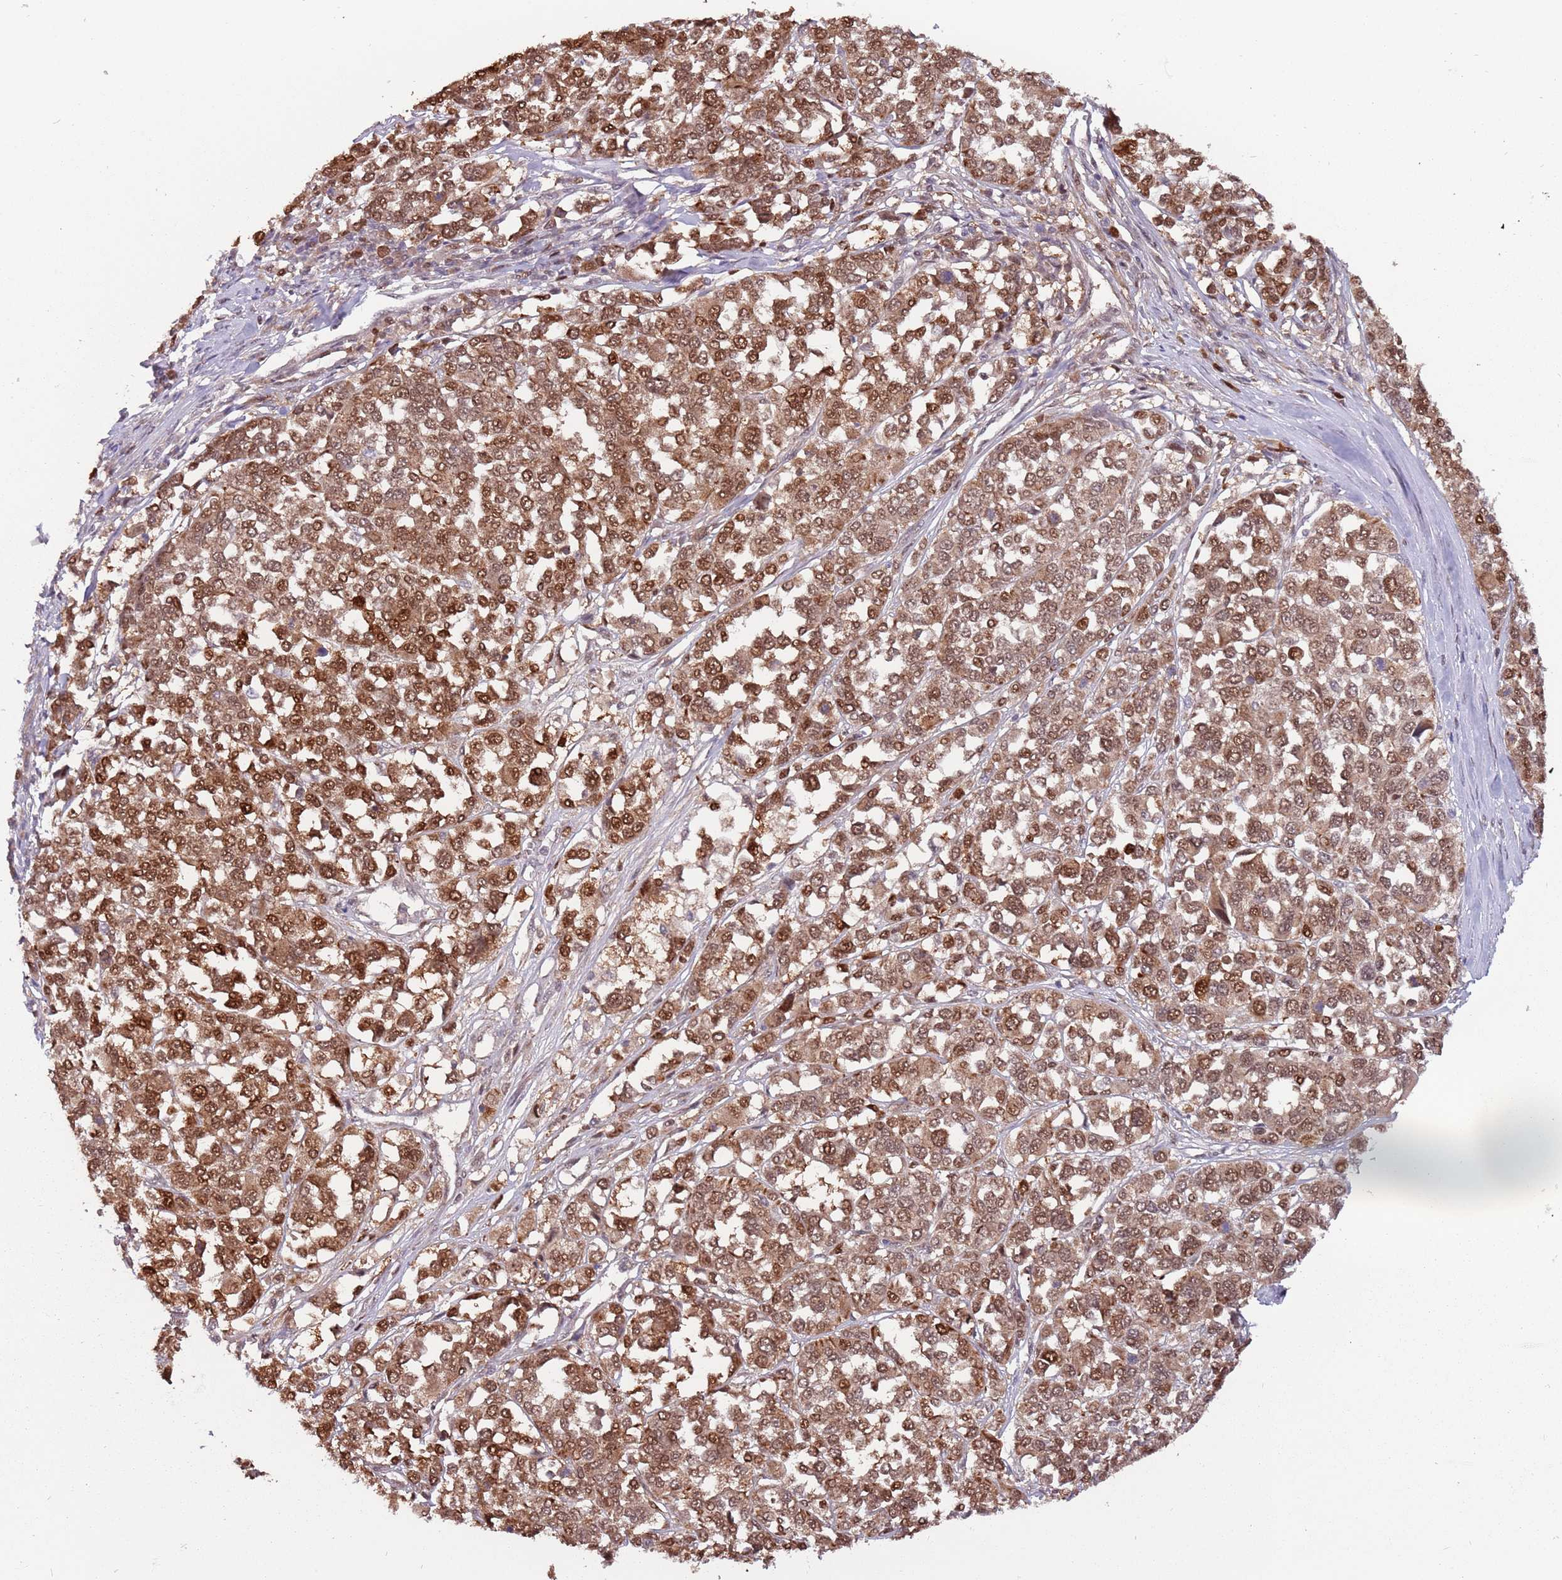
{"staining": {"intensity": "moderate", "quantity": ">75%", "location": "cytoplasmic/membranous,nuclear"}, "tissue": "melanoma", "cell_type": "Tumor cells", "image_type": "cancer", "snomed": [{"axis": "morphology", "description": "Malignant melanoma, Metastatic site"}, {"axis": "topography", "description": "Lymph node"}], "caption": "This micrograph exhibits immunohistochemistry (IHC) staining of human malignant melanoma (metastatic site), with medium moderate cytoplasmic/membranous and nuclear staining in about >75% of tumor cells.", "gene": "ZBTB5", "patient": {"sex": "male", "age": 44}}